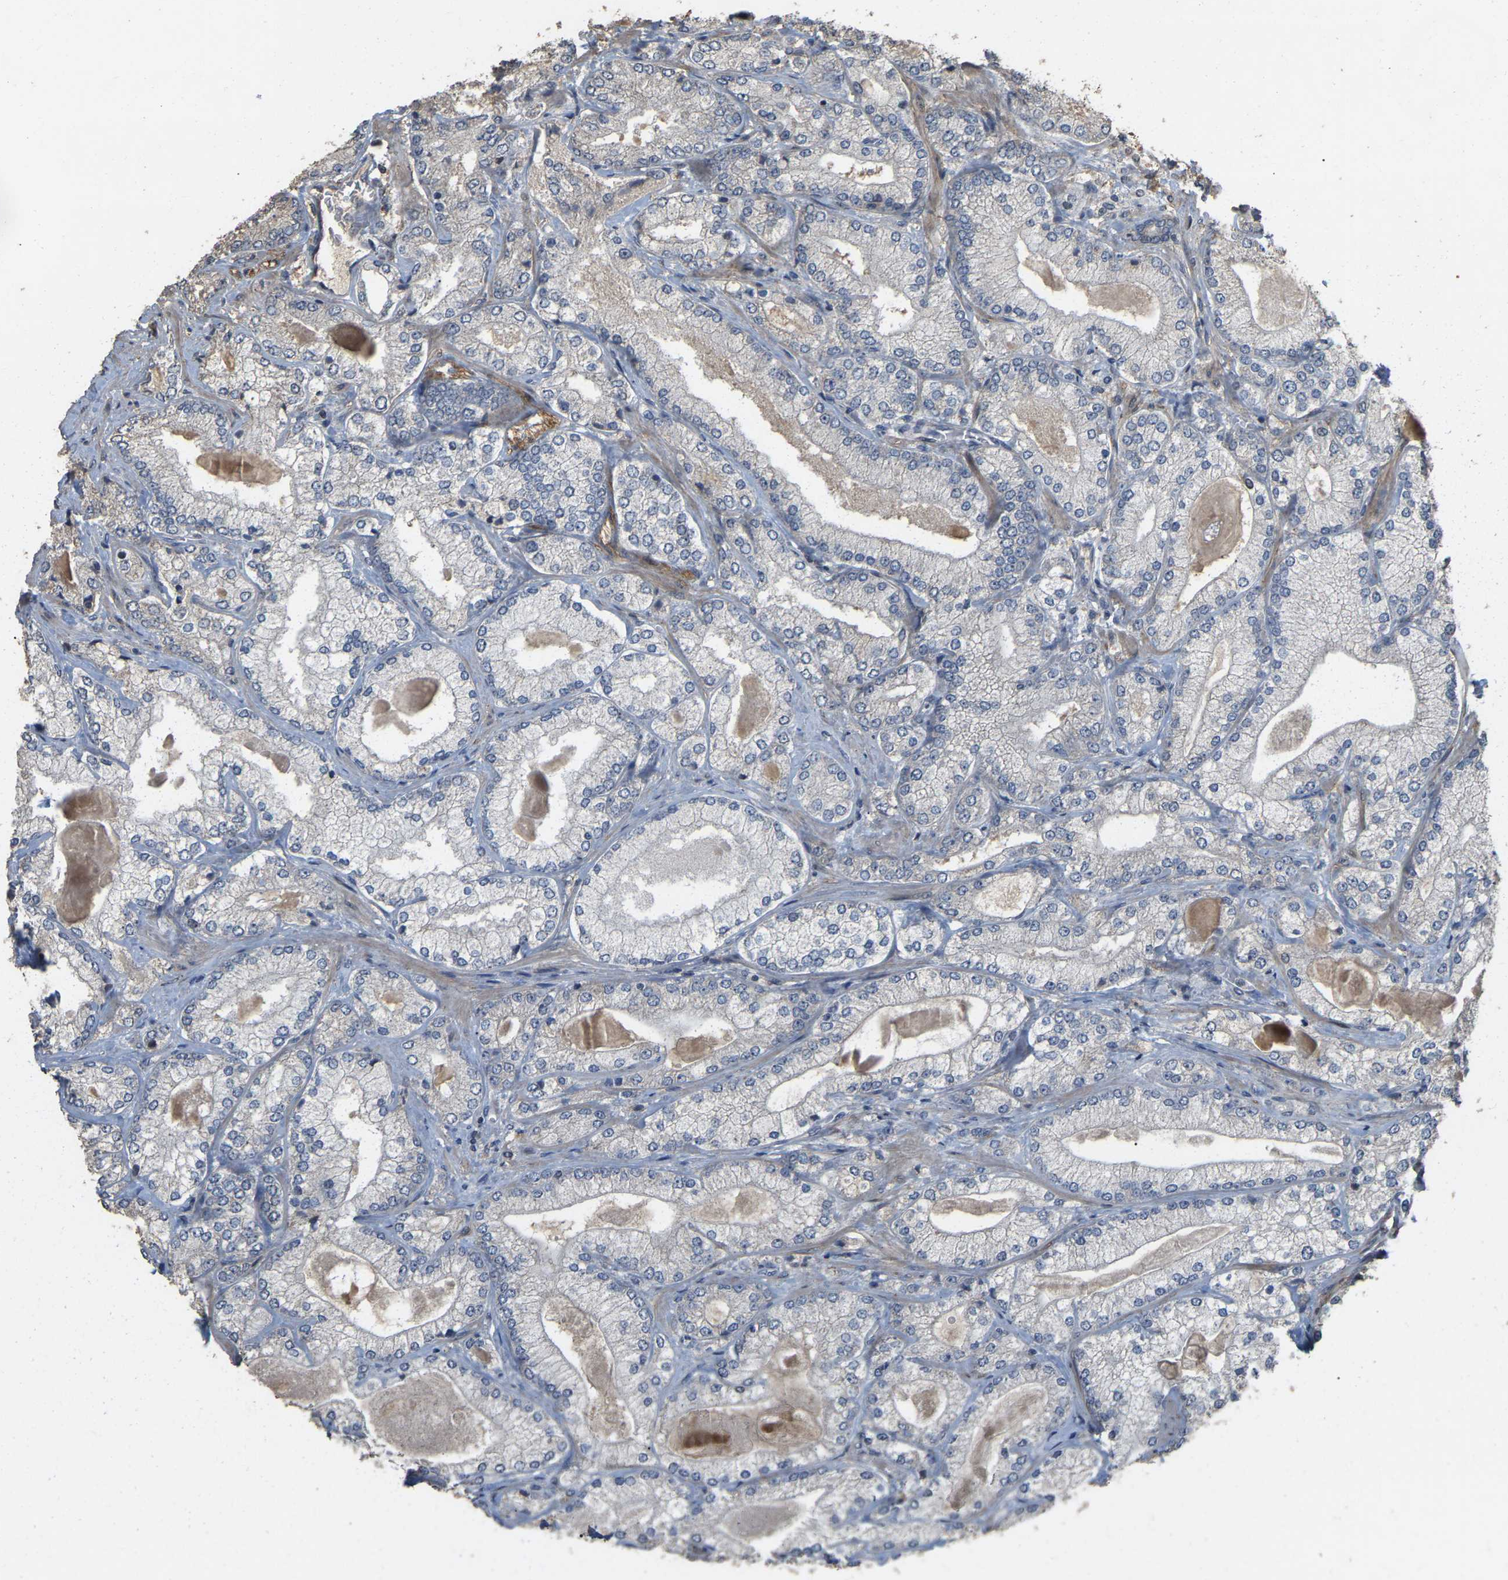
{"staining": {"intensity": "weak", "quantity": "<25%", "location": "cytoplasmic/membranous"}, "tissue": "prostate cancer", "cell_type": "Tumor cells", "image_type": "cancer", "snomed": [{"axis": "morphology", "description": "Adenocarcinoma, Low grade"}, {"axis": "topography", "description": "Prostate"}], "caption": "A high-resolution image shows IHC staining of adenocarcinoma (low-grade) (prostate), which shows no significant staining in tumor cells.", "gene": "NCS1", "patient": {"sex": "male", "age": 65}}